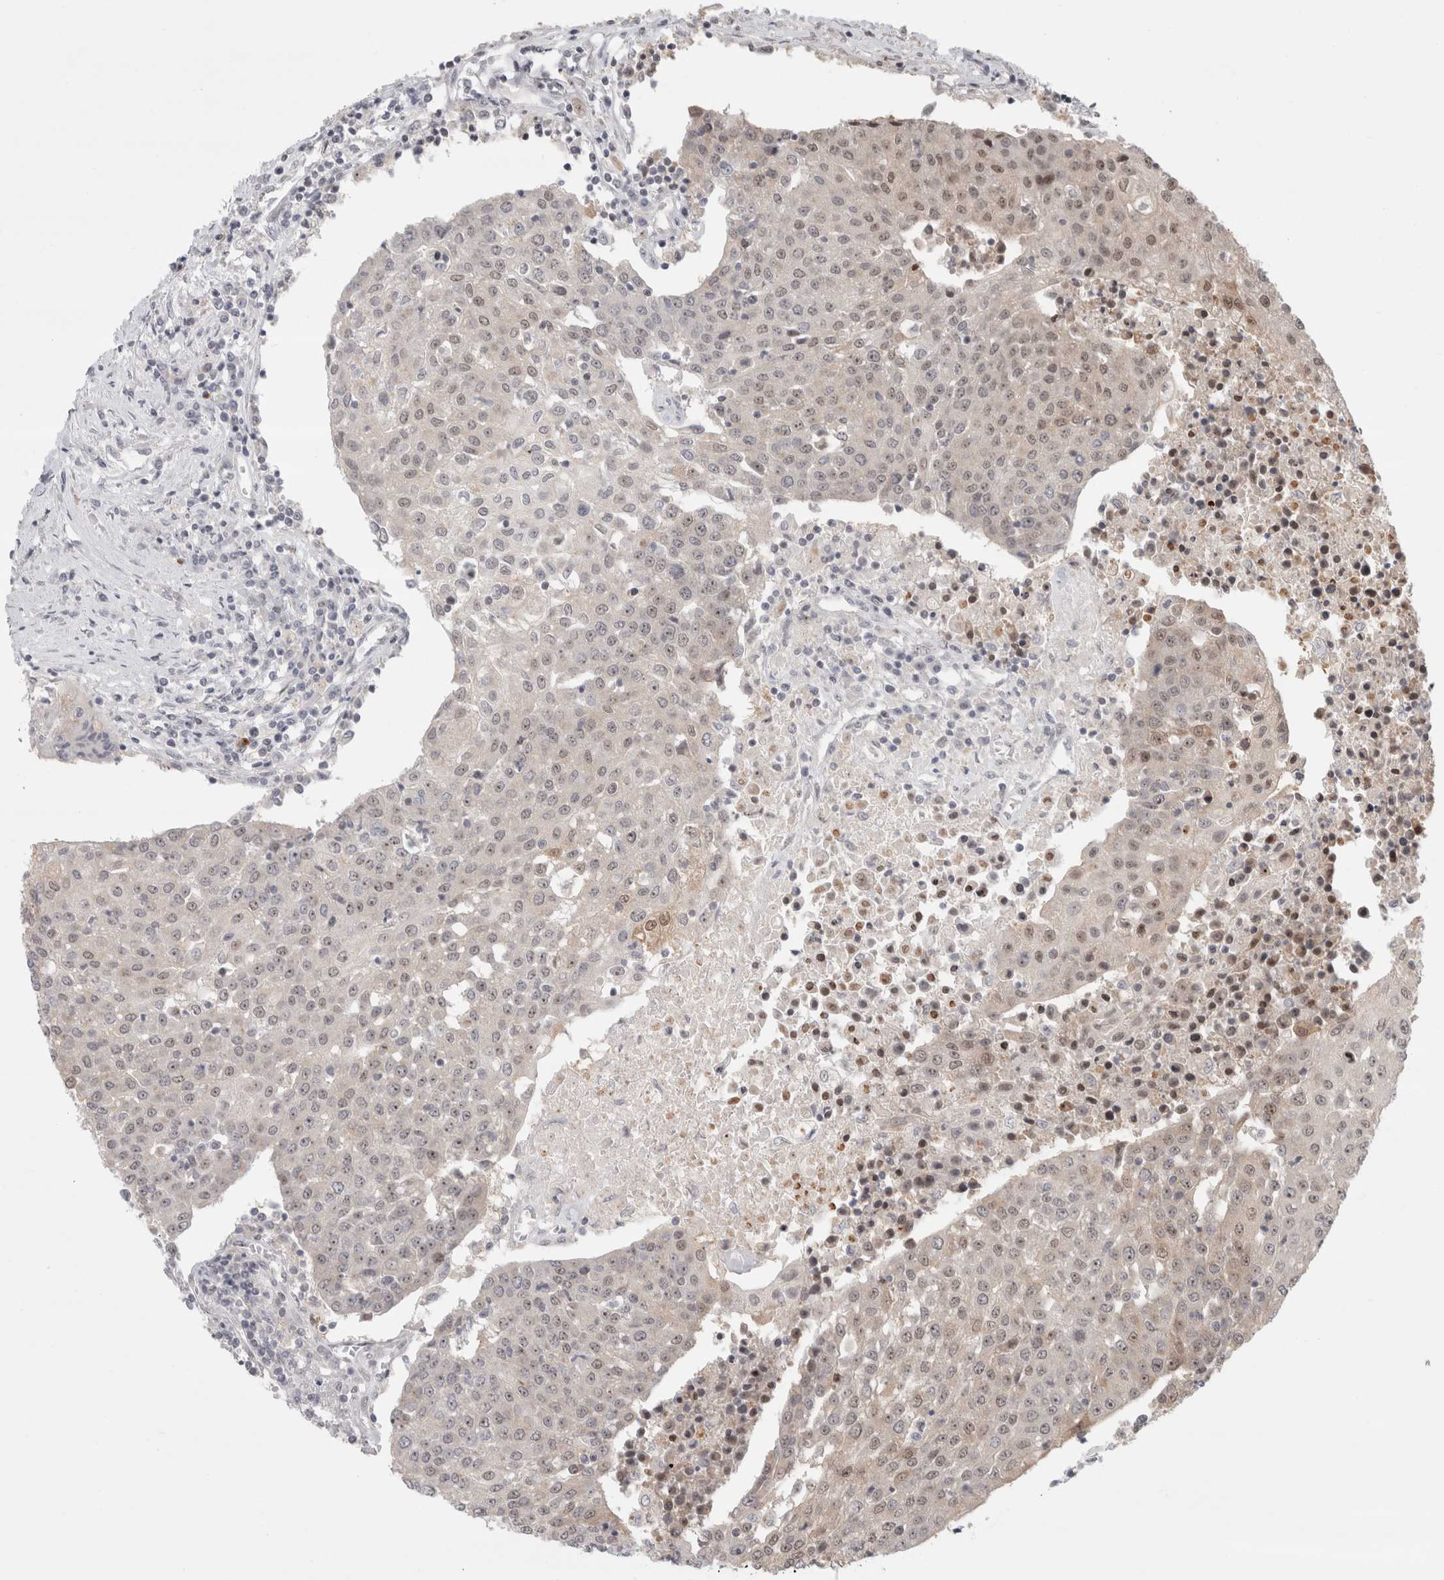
{"staining": {"intensity": "weak", "quantity": ">75%", "location": "nuclear"}, "tissue": "urothelial cancer", "cell_type": "Tumor cells", "image_type": "cancer", "snomed": [{"axis": "morphology", "description": "Urothelial carcinoma, High grade"}, {"axis": "topography", "description": "Urinary bladder"}], "caption": "Urothelial cancer stained for a protein demonstrates weak nuclear positivity in tumor cells.", "gene": "SENP6", "patient": {"sex": "female", "age": 85}}